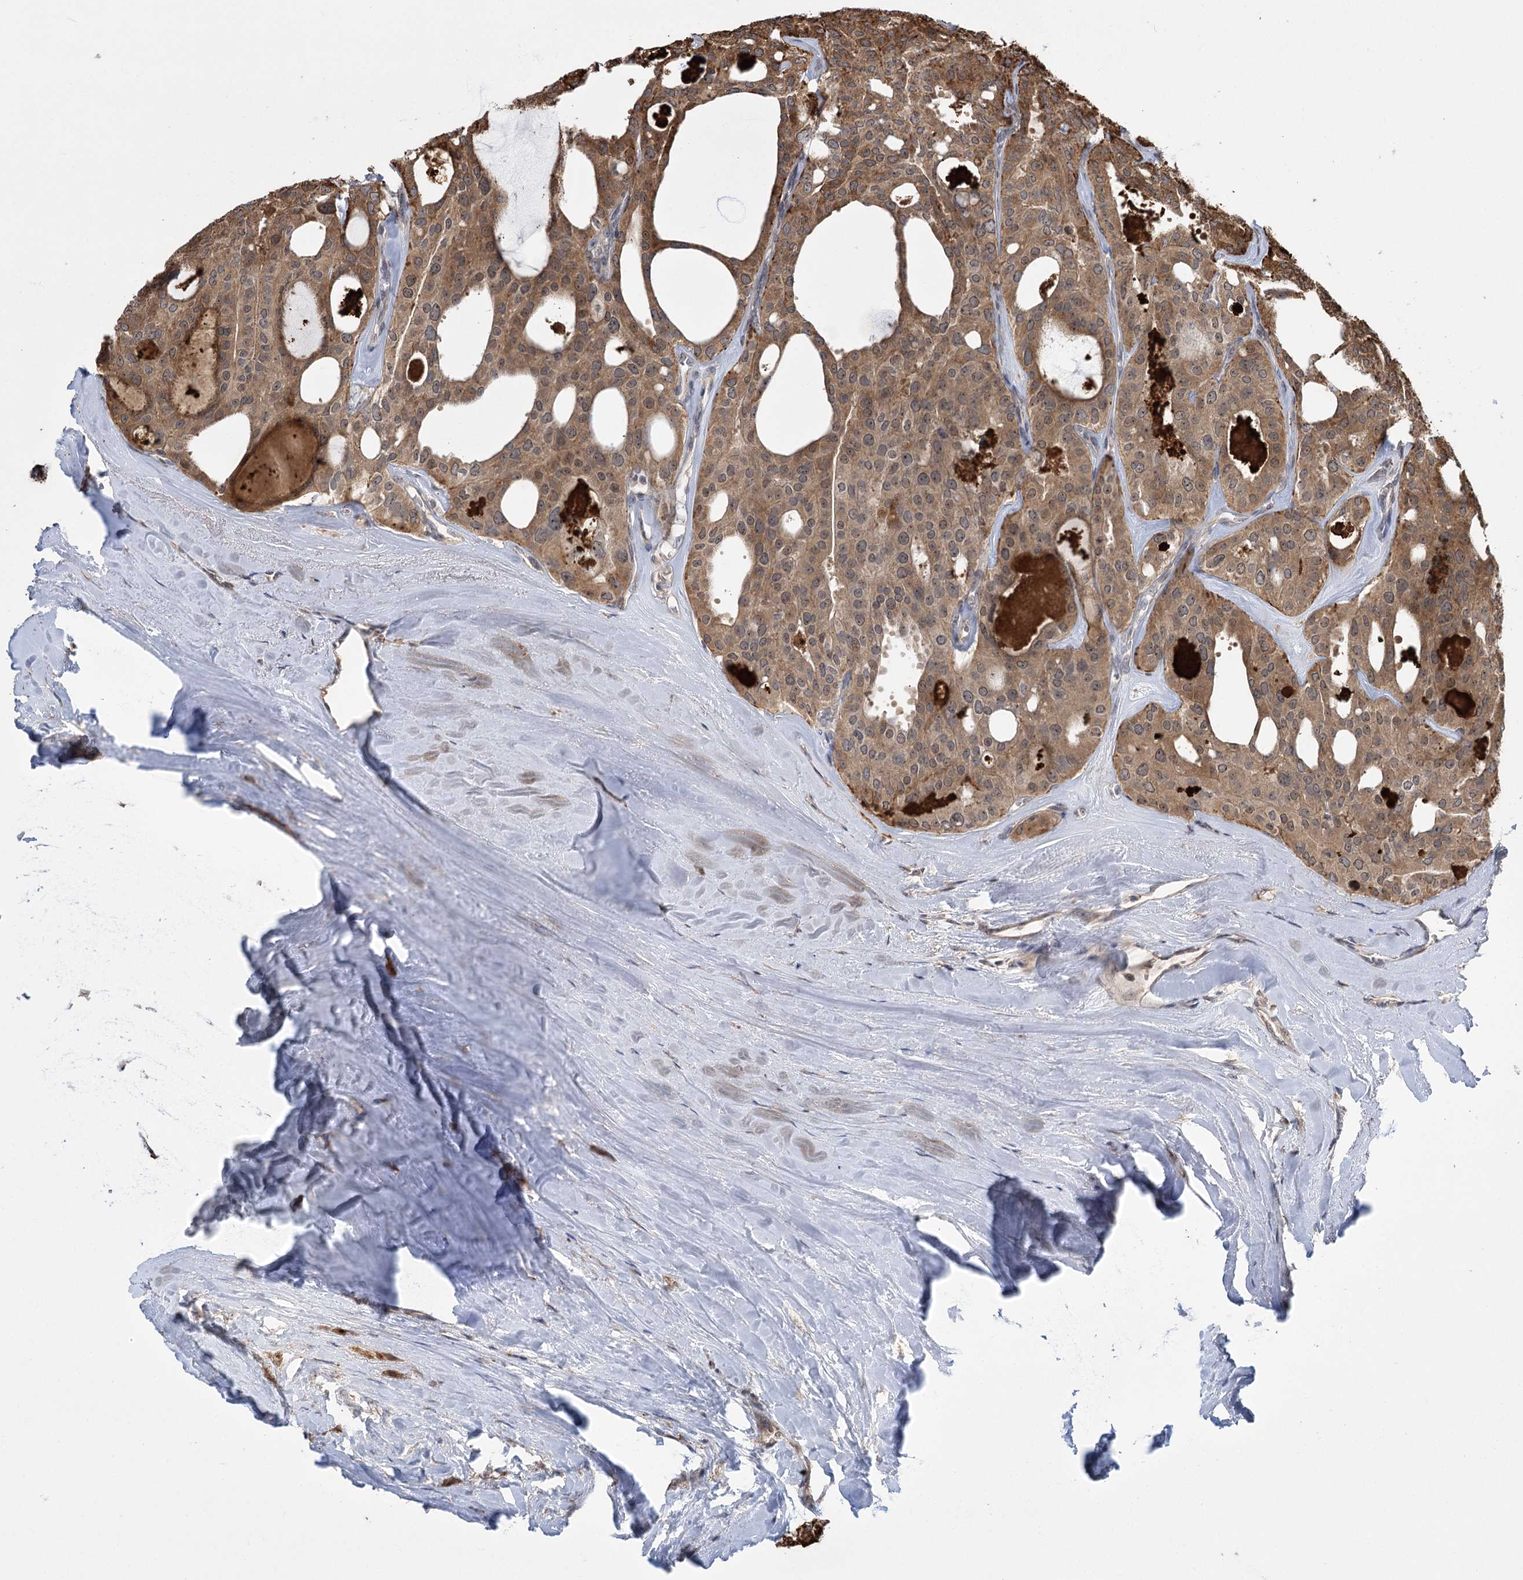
{"staining": {"intensity": "weak", "quantity": ">75%", "location": "cytoplasmic/membranous,nuclear"}, "tissue": "thyroid cancer", "cell_type": "Tumor cells", "image_type": "cancer", "snomed": [{"axis": "morphology", "description": "Follicular adenoma carcinoma, NOS"}, {"axis": "topography", "description": "Thyroid gland"}], "caption": "Immunohistochemistry of human thyroid cancer shows low levels of weak cytoplasmic/membranous and nuclear expression in approximately >75% of tumor cells. (brown staining indicates protein expression, while blue staining denotes nuclei).", "gene": "SERGEF", "patient": {"sex": "male", "age": 75}}